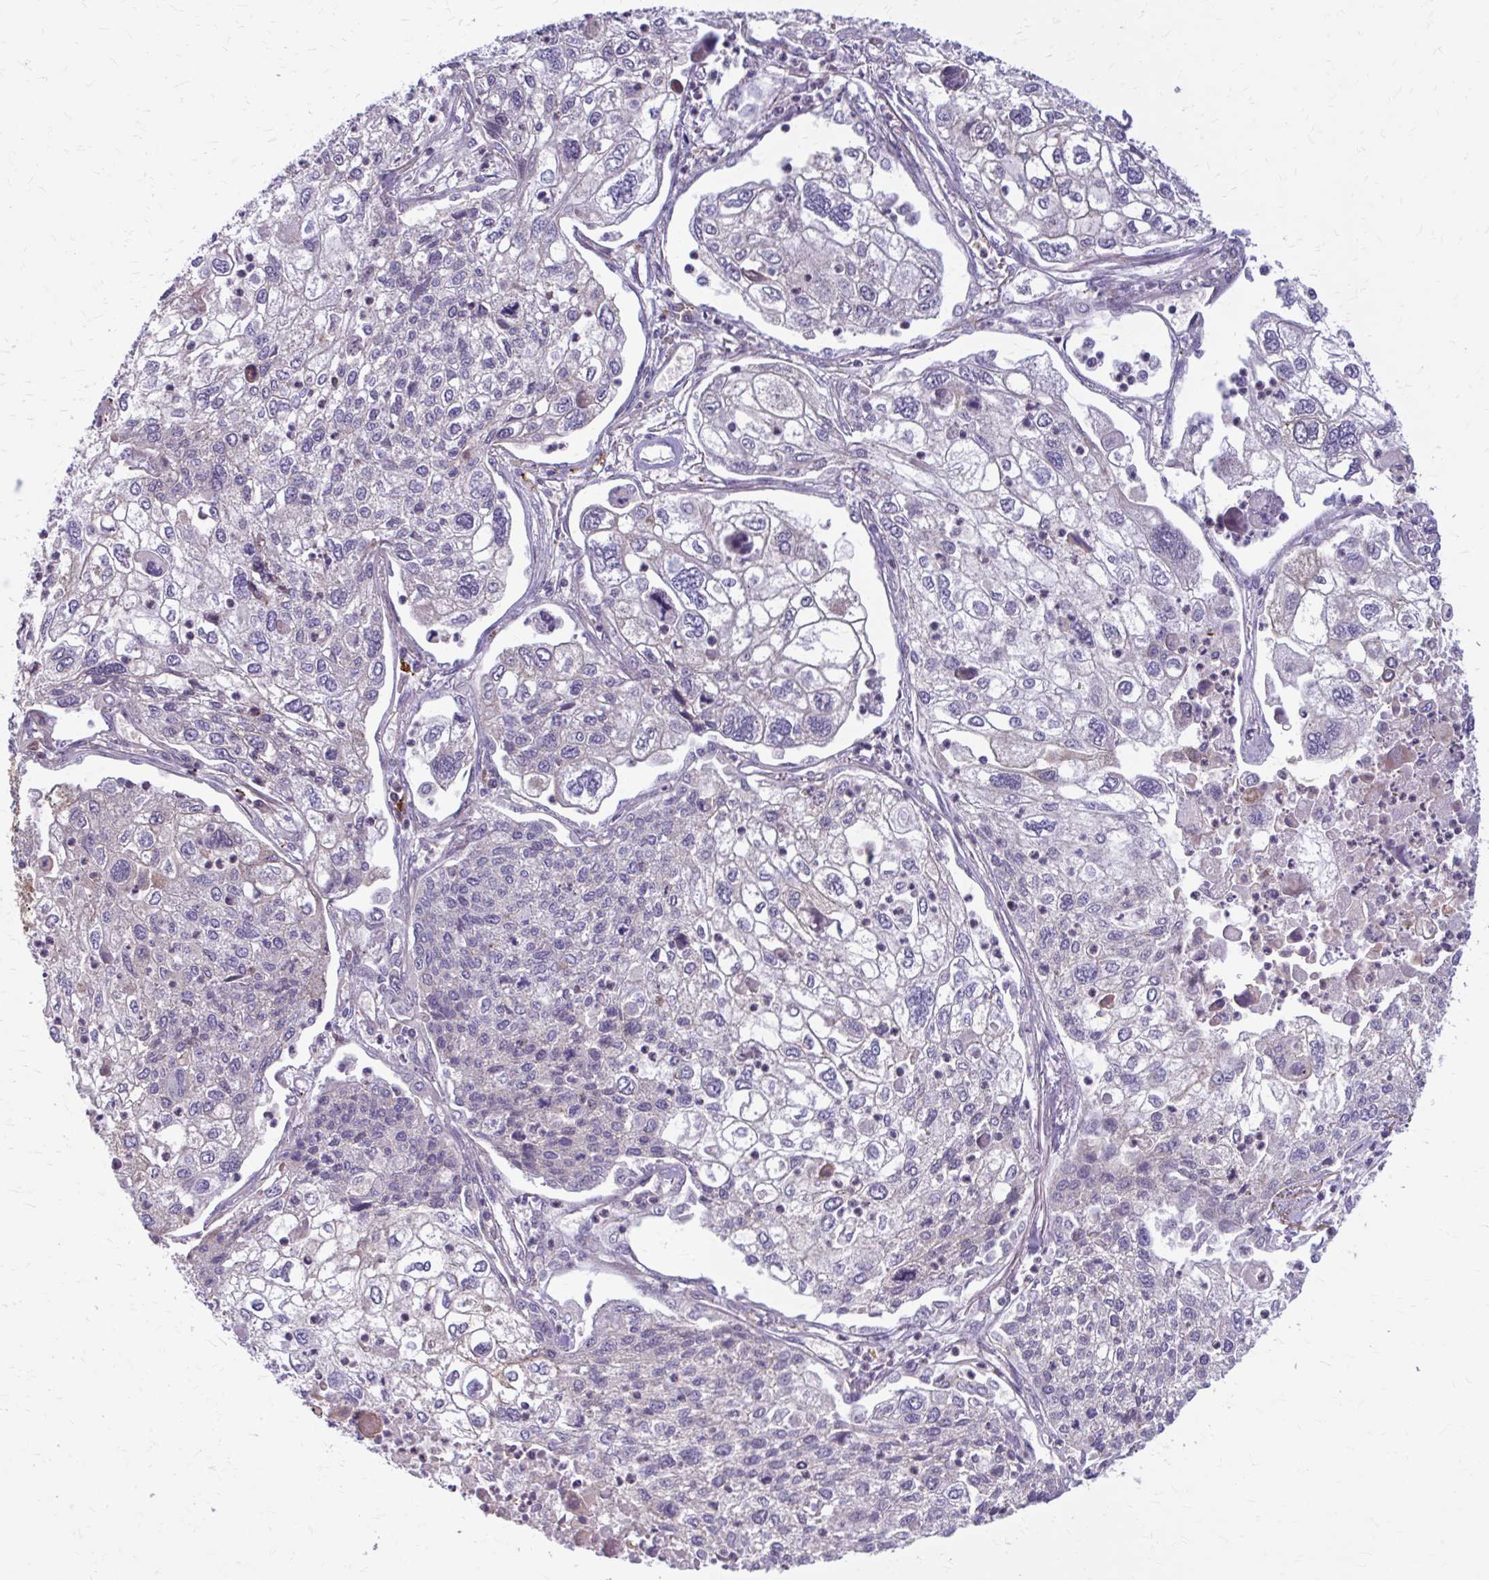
{"staining": {"intensity": "moderate", "quantity": "<25%", "location": "cytoplasmic/membranous"}, "tissue": "lung cancer", "cell_type": "Tumor cells", "image_type": "cancer", "snomed": [{"axis": "morphology", "description": "Squamous cell carcinoma, NOS"}, {"axis": "topography", "description": "Lung"}], "caption": "Lung cancer (squamous cell carcinoma) stained with DAB (3,3'-diaminobenzidine) immunohistochemistry (IHC) displays low levels of moderate cytoplasmic/membranous staining in about <25% of tumor cells. (brown staining indicates protein expression, while blue staining denotes nuclei).", "gene": "SNF8", "patient": {"sex": "male", "age": 74}}